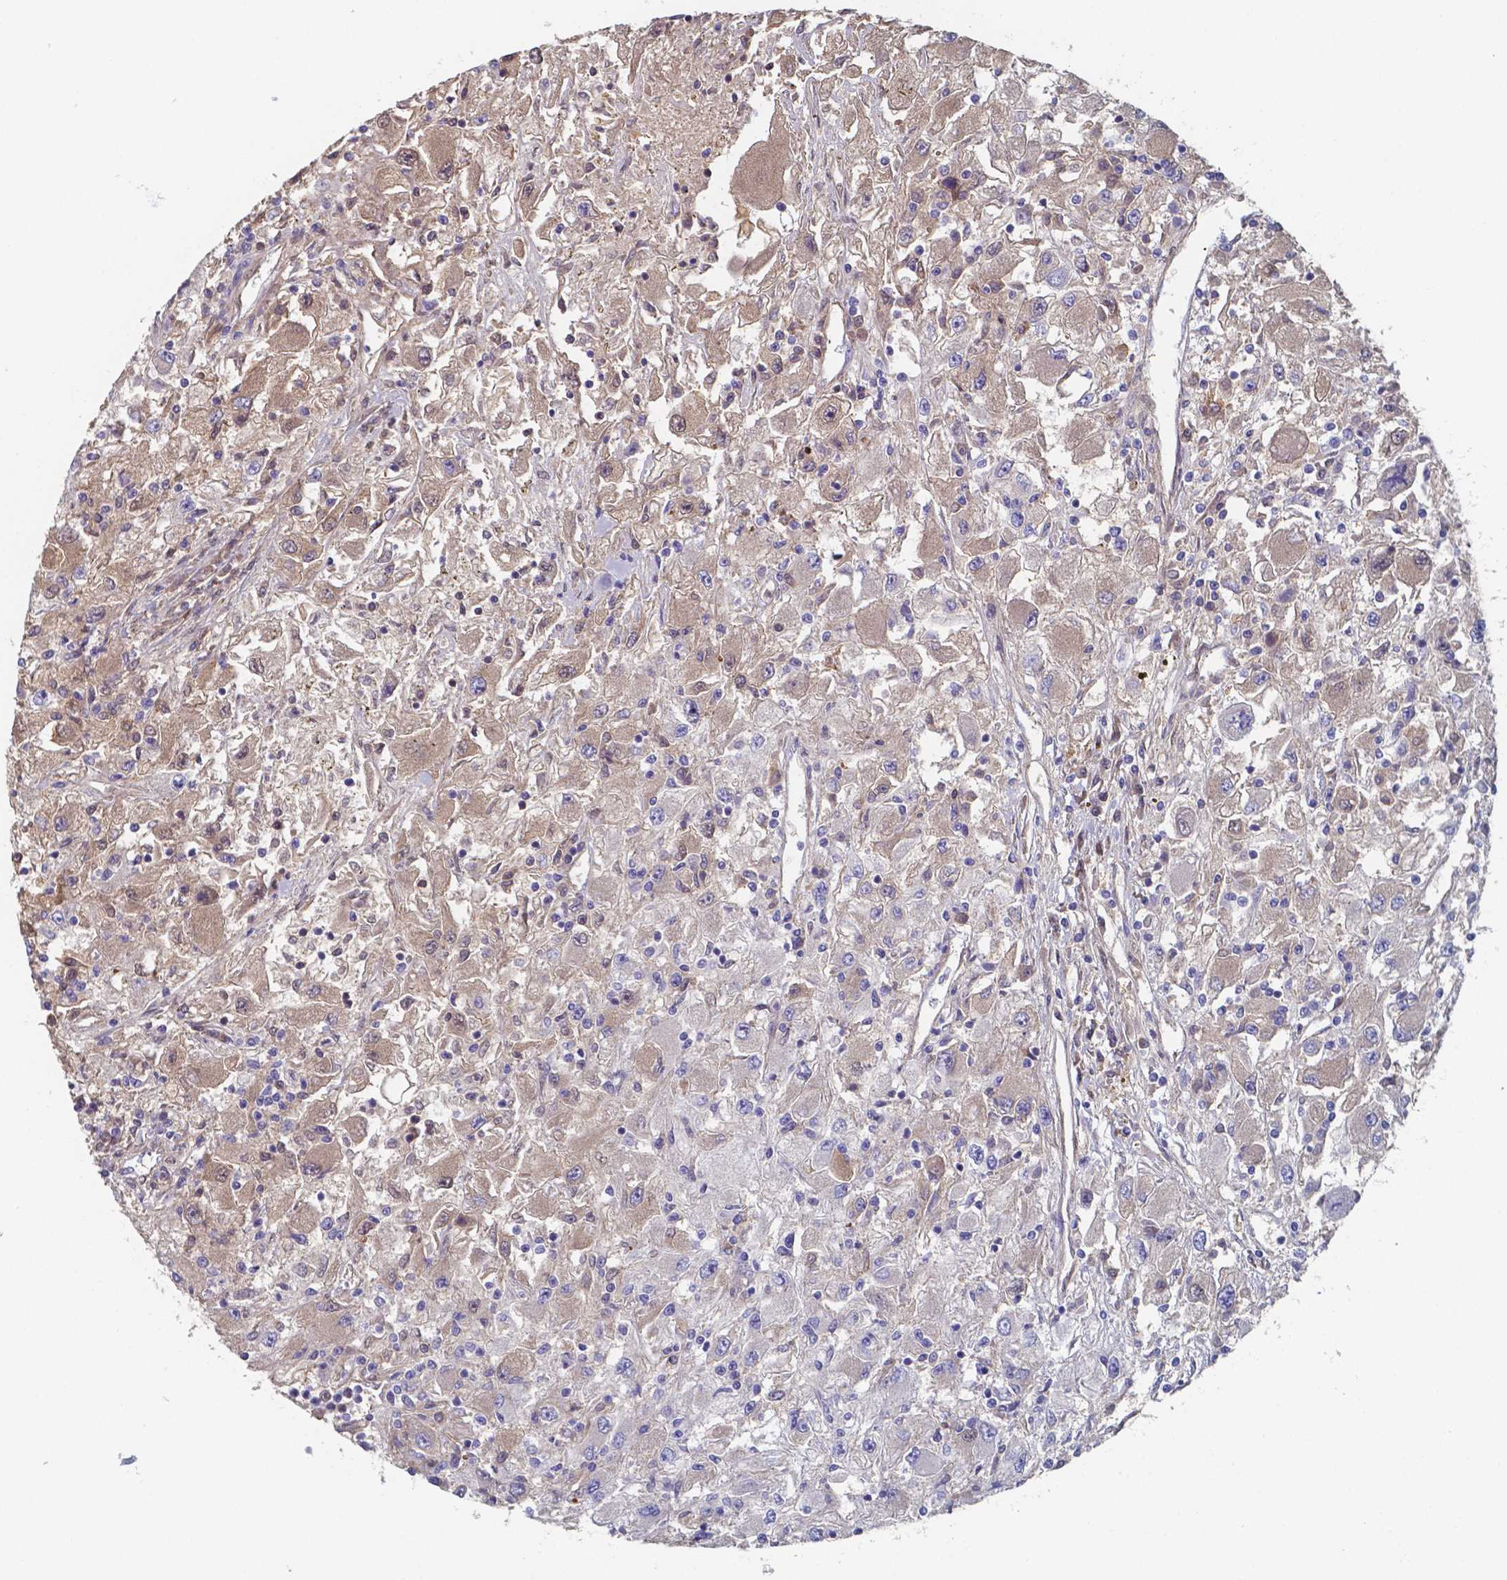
{"staining": {"intensity": "weak", "quantity": "<25%", "location": "cytoplasmic/membranous"}, "tissue": "renal cancer", "cell_type": "Tumor cells", "image_type": "cancer", "snomed": [{"axis": "morphology", "description": "Adenocarcinoma, NOS"}, {"axis": "topography", "description": "Kidney"}], "caption": "DAB (3,3'-diaminobenzidine) immunohistochemical staining of renal adenocarcinoma reveals no significant staining in tumor cells.", "gene": "BTBD17", "patient": {"sex": "female", "age": 67}}